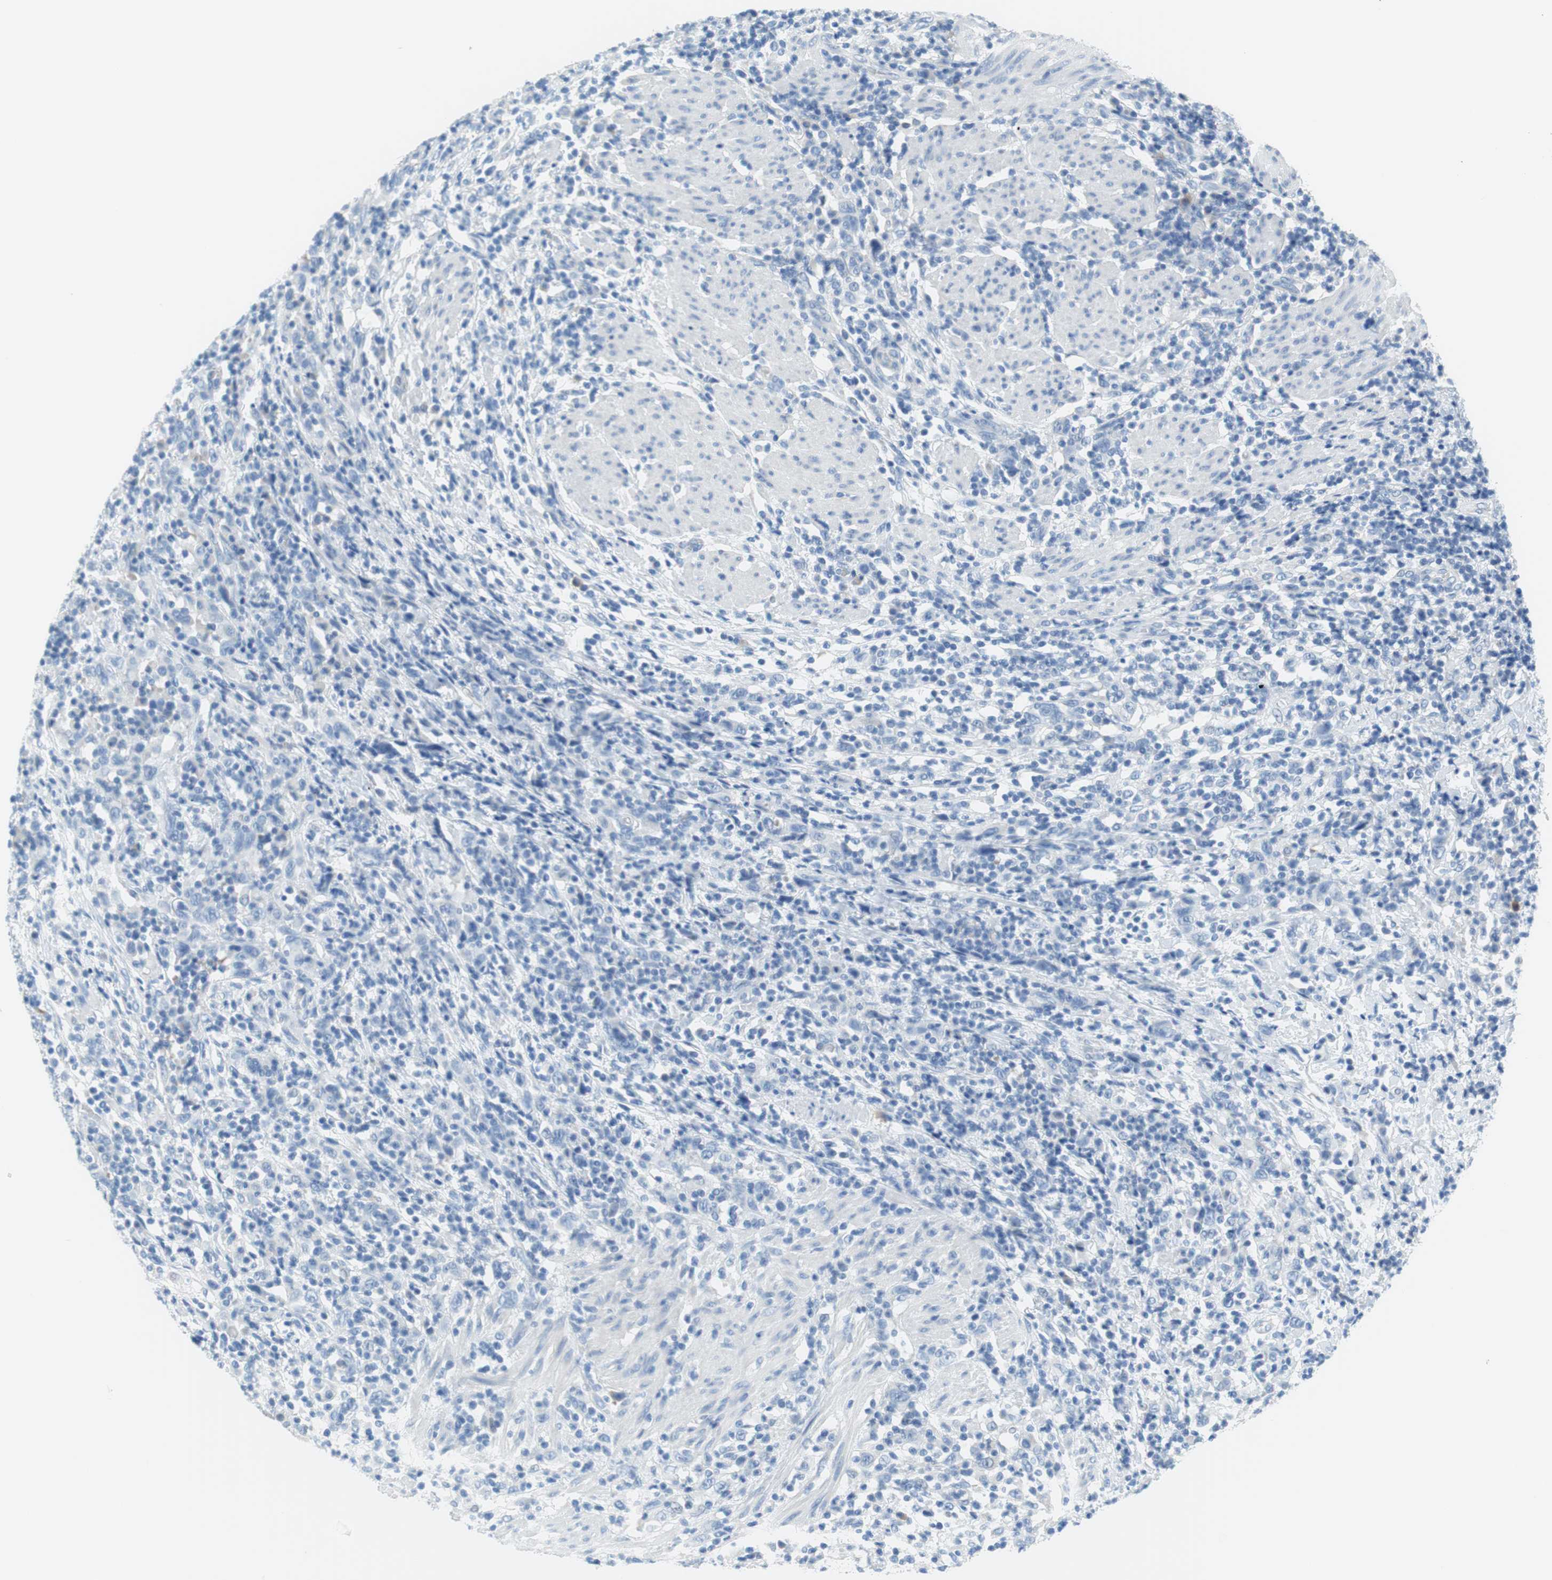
{"staining": {"intensity": "negative", "quantity": "none", "location": "none"}, "tissue": "urothelial cancer", "cell_type": "Tumor cells", "image_type": "cancer", "snomed": [{"axis": "morphology", "description": "Urothelial carcinoma, High grade"}, {"axis": "topography", "description": "Urinary bladder"}], "caption": "Immunohistochemistry image of human urothelial cancer stained for a protein (brown), which demonstrates no expression in tumor cells.", "gene": "MYH1", "patient": {"sex": "male", "age": 61}}